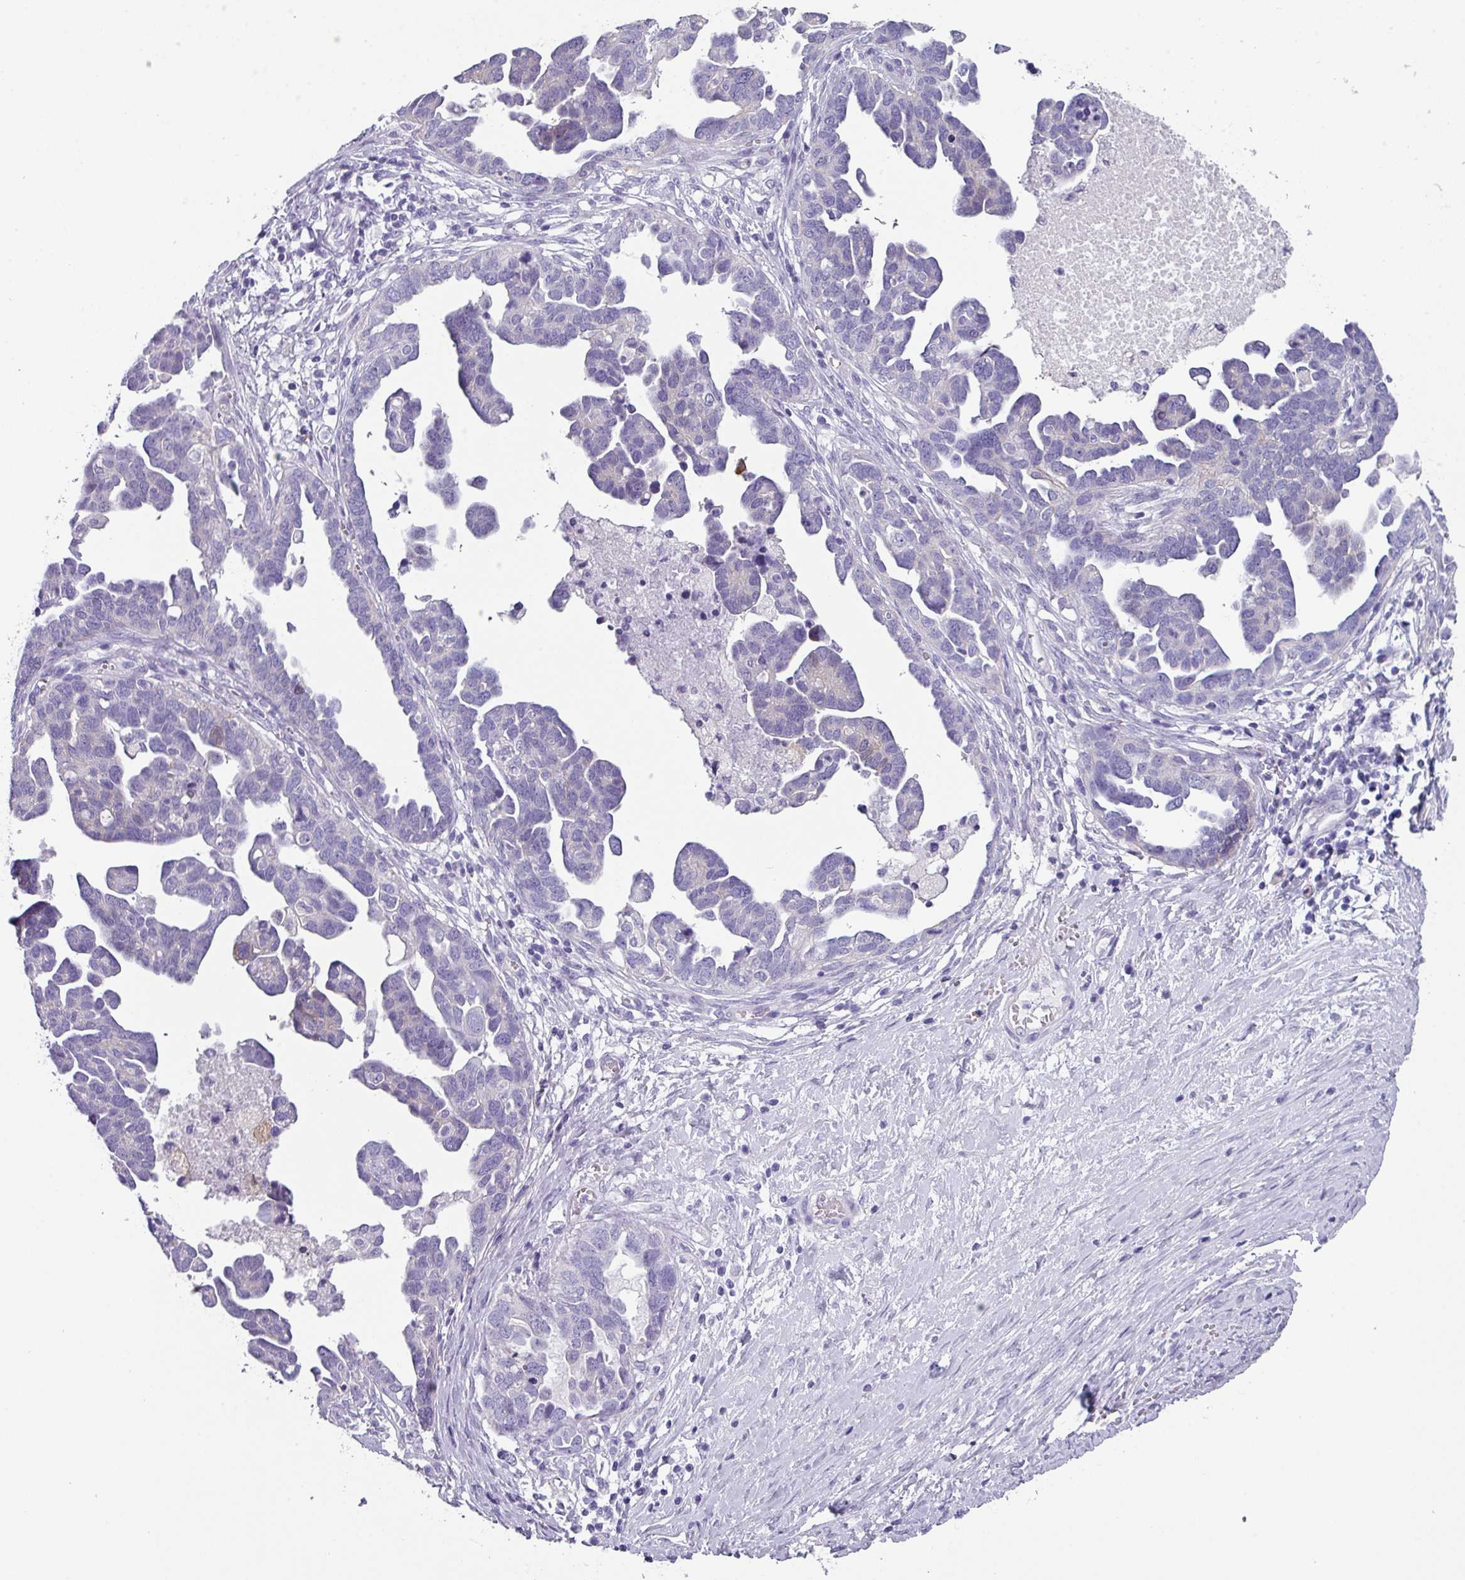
{"staining": {"intensity": "negative", "quantity": "none", "location": "none"}, "tissue": "ovarian cancer", "cell_type": "Tumor cells", "image_type": "cancer", "snomed": [{"axis": "morphology", "description": "Cystadenocarcinoma, serous, NOS"}, {"axis": "topography", "description": "Ovary"}], "caption": "Immunohistochemistry of human ovarian cancer reveals no expression in tumor cells. (Stains: DAB IHC with hematoxylin counter stain, Microscopy: brightfield microscopy at high magnification).", "gene": "PEX10", "patient": {"sex": "female", "age": 54}}